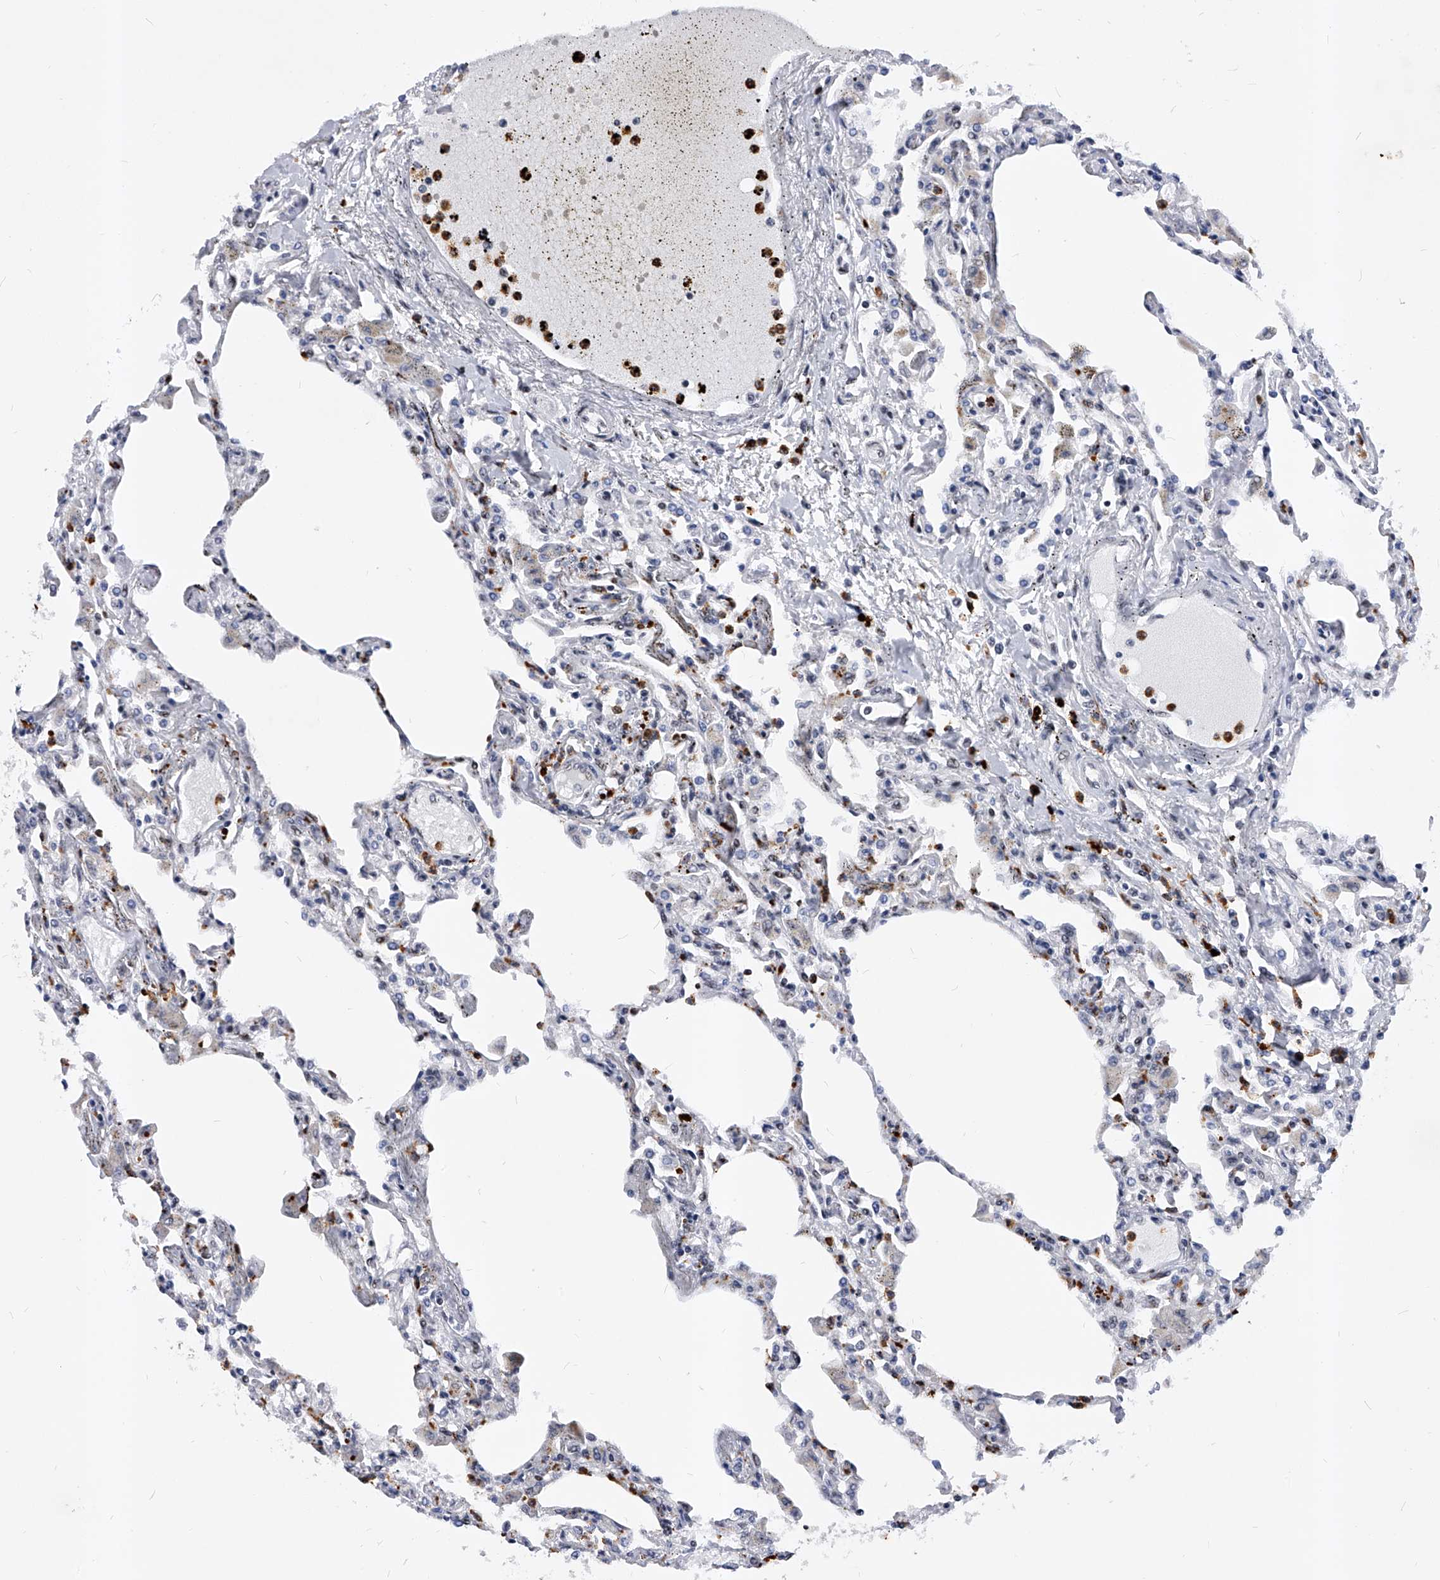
{"staining": {"intensity": "strong", "quantity": "<25%", "location": "nuclear"}, "tissue": "lung", "cell_type": "Alveolar cells", "image_type": "normal", "snomed": [{"axis": "morphology", "description": "Normal tissue, NOS"}, {"axis": "topography", "description": "Bronchus"}, {"axis": "topography", "description": "Lung"}], "caption": "A brown stain highlights strong nuclear staining of a protein in alveolar cells of unremarkable lung. The protein of interest is shown in brown color, while the nuclei are stained blue.", "gene": "TESK2", "patient": {"sex": "female", "age": 49}}